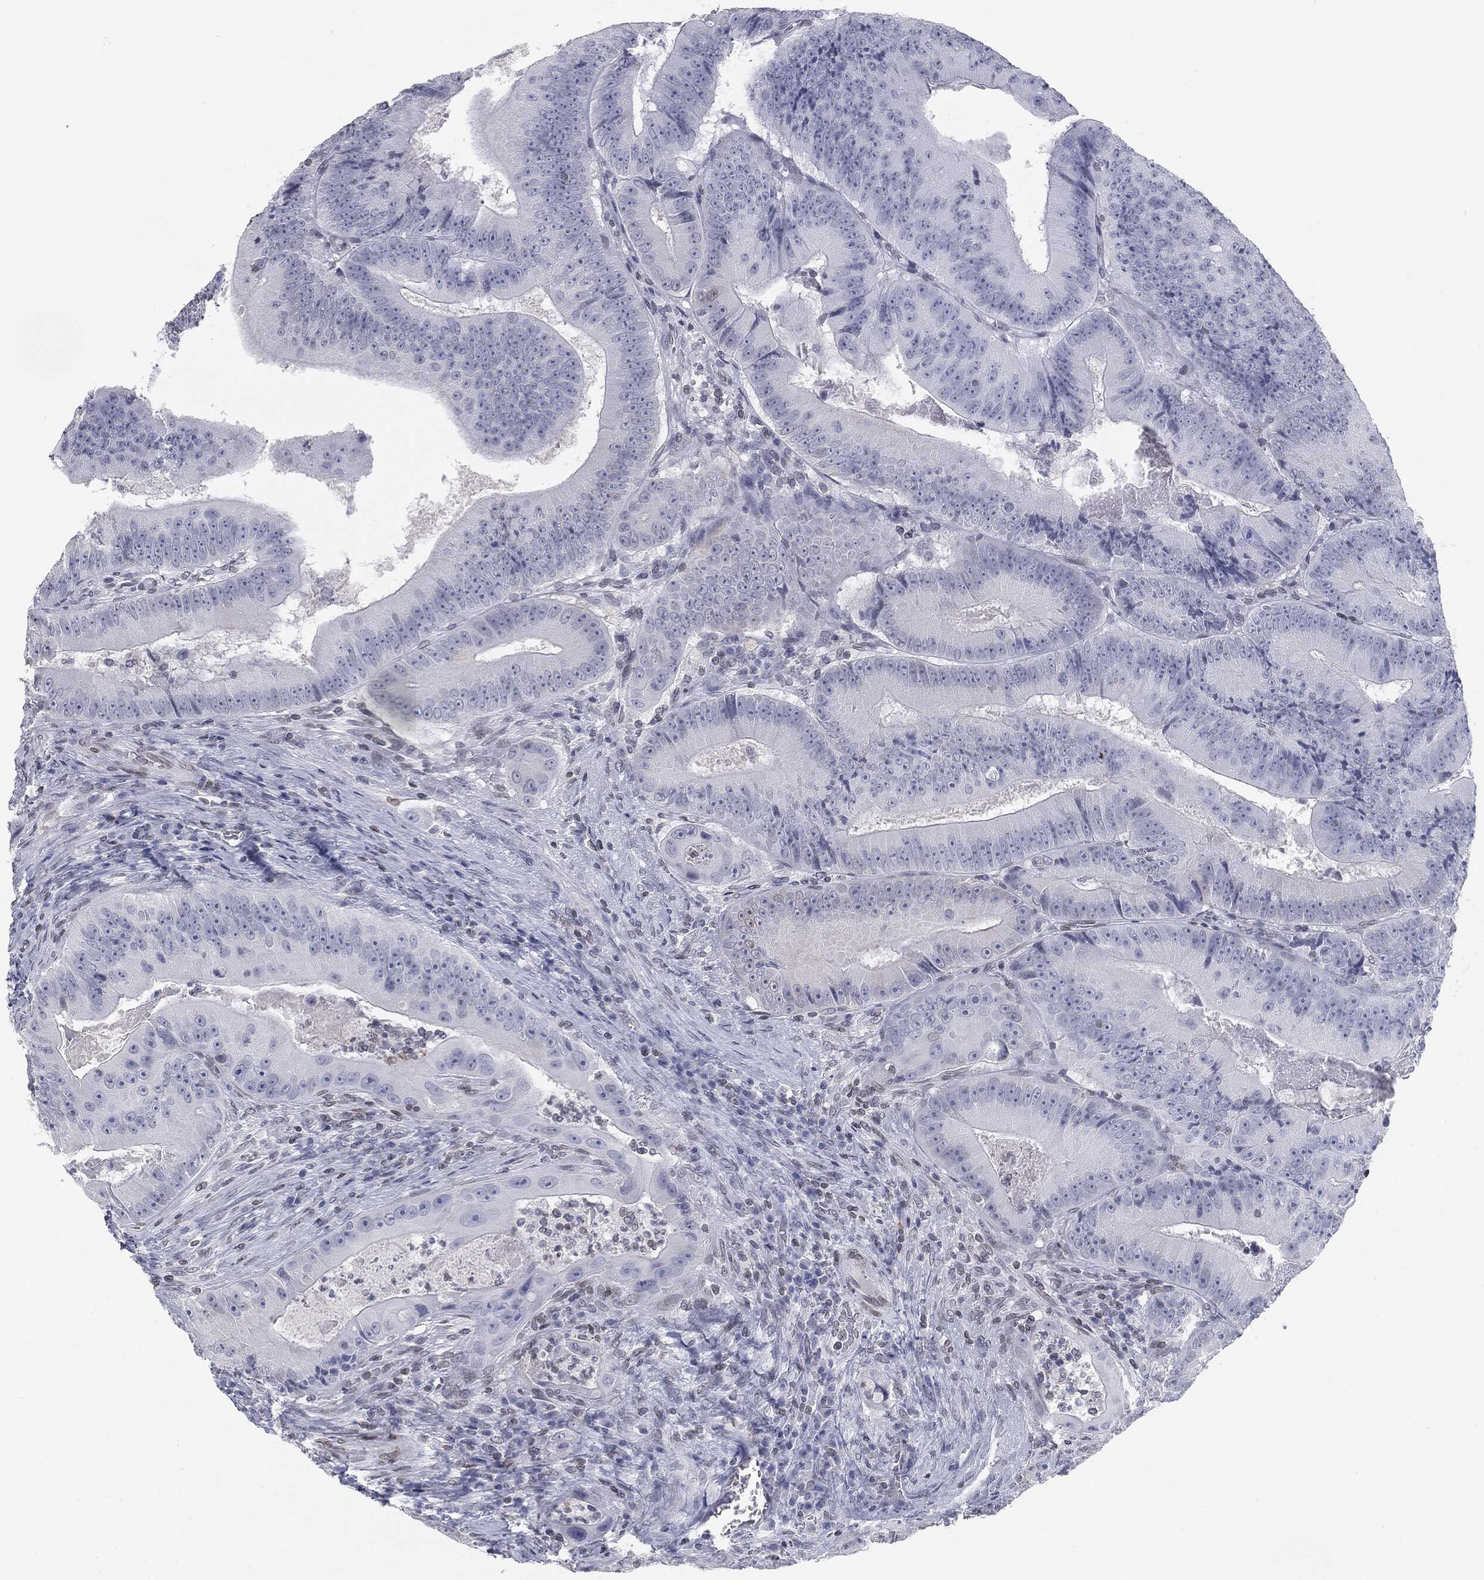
{"staining": {"intensity": "negative", "quantity": "none", "location": "none"}, "tissue": "colorectal cancer", "cell_type": "Tumor cells", "image_type": "cancer", "snomed": [{"axis": "morphology", "description": "Adenocarcinoma, NOS"}, {"axis": "topography", "description": "Colon"}], "caption": "High power microscopy photomicrograph of an immunohistochemistry image of colorectal cancer, revealing no significant staining in tumor cells. The staining was performed using DAB (3,3'-diaminobenzidine) to visualize the protein expression in brown, while the nuclei were stained in blue with hematoxylin (Magnification: 20x).", "gene": "ALDOB", "patient": {"sex": "female", "age": 86}}